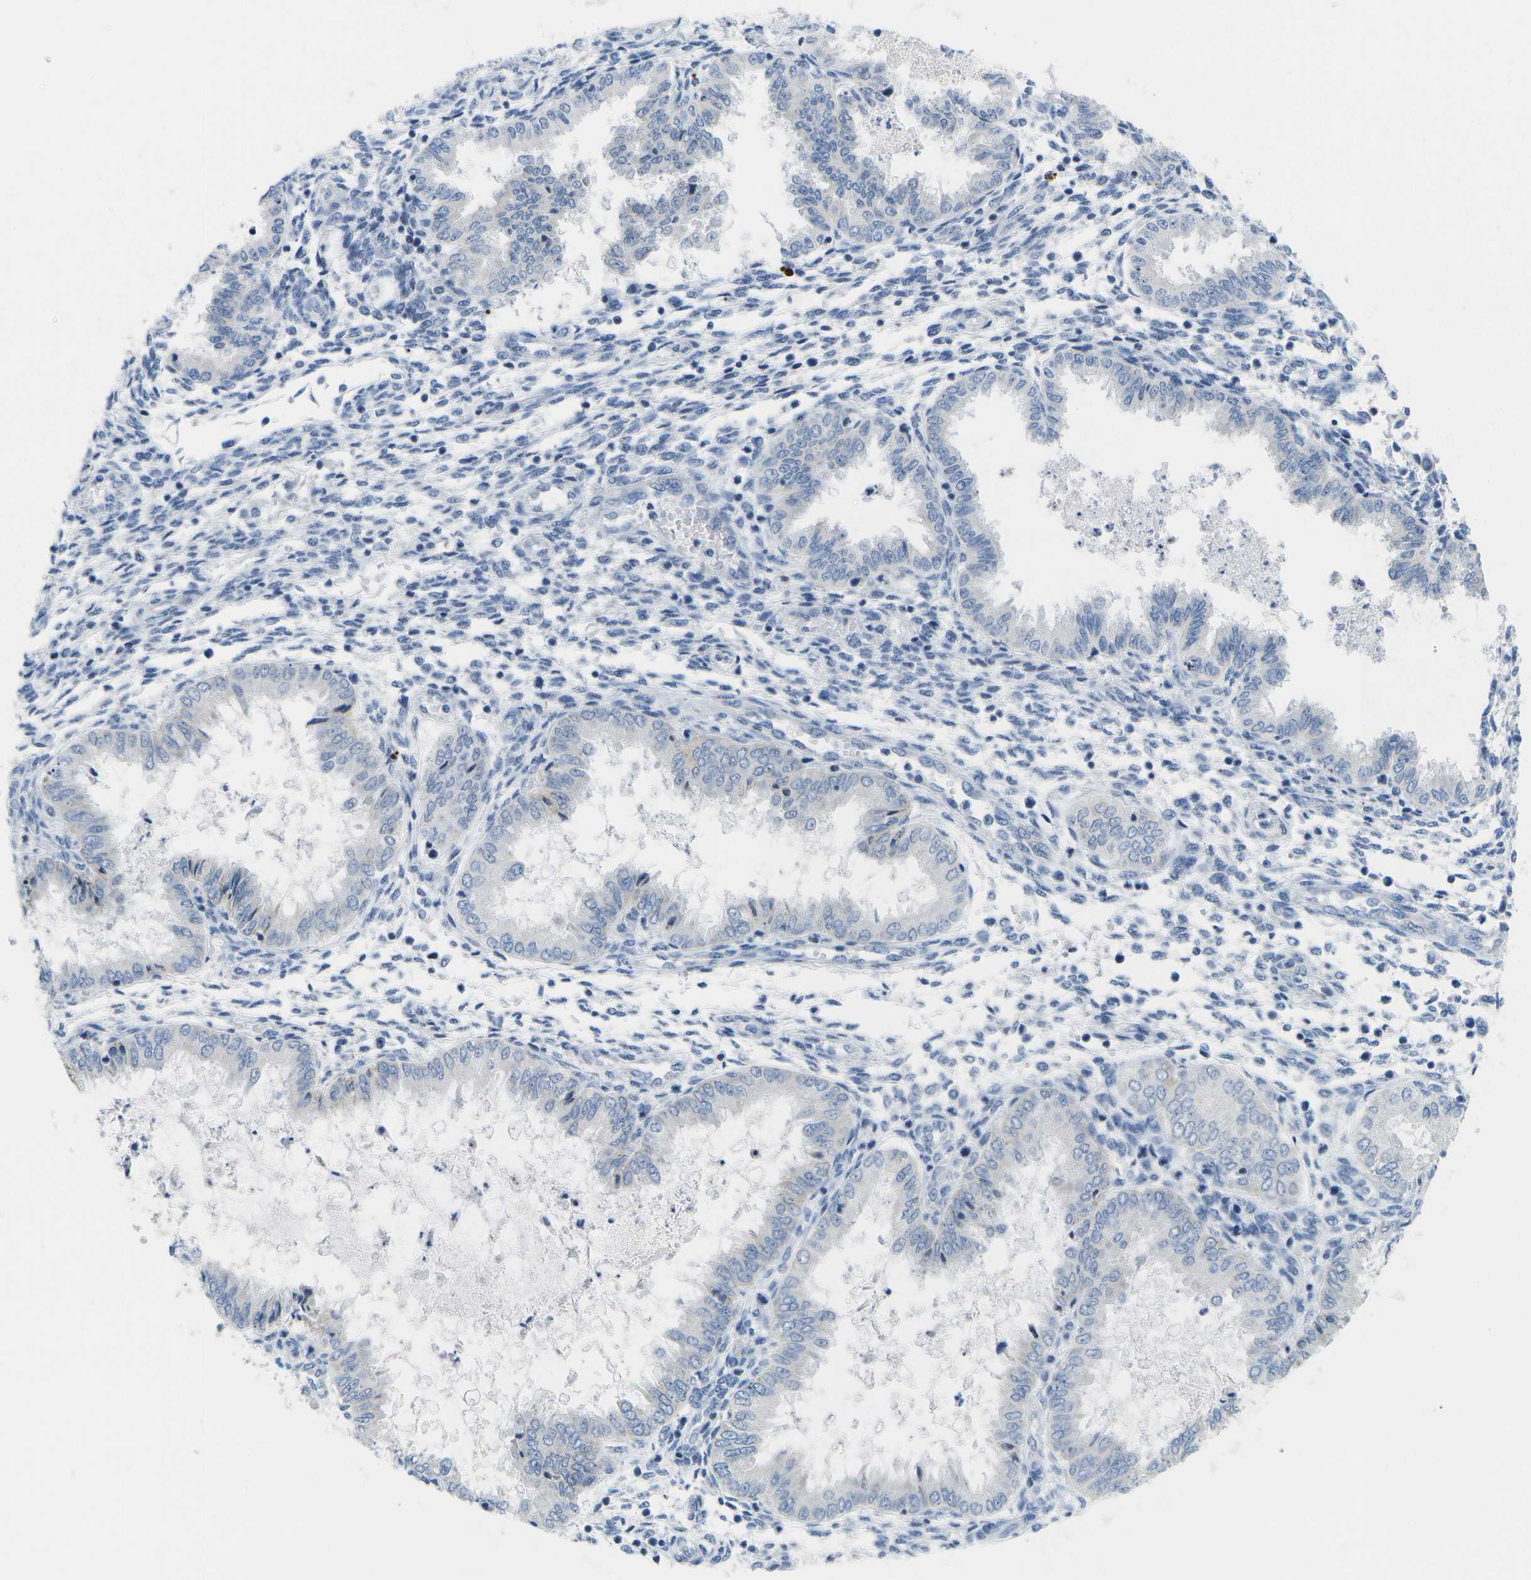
{"staining": {"intensity": "negative", "quantity": "none", "location": "none"}, "tissue": "endometrium", "cell_type": "Cells in endometrial stroma", "image_type": "normal", "snomed": [{"axis": "morphology", "description": "Normal tissue, NOS"}, {"axis": "topography", "description": "Endometrium"}], "caption": "Protein analysis of benign endometrium exhibits no significant expression in cells in endometrial stroma.", "gene": "TMEM223", "patient": {"sex": "female", "age": 33}}